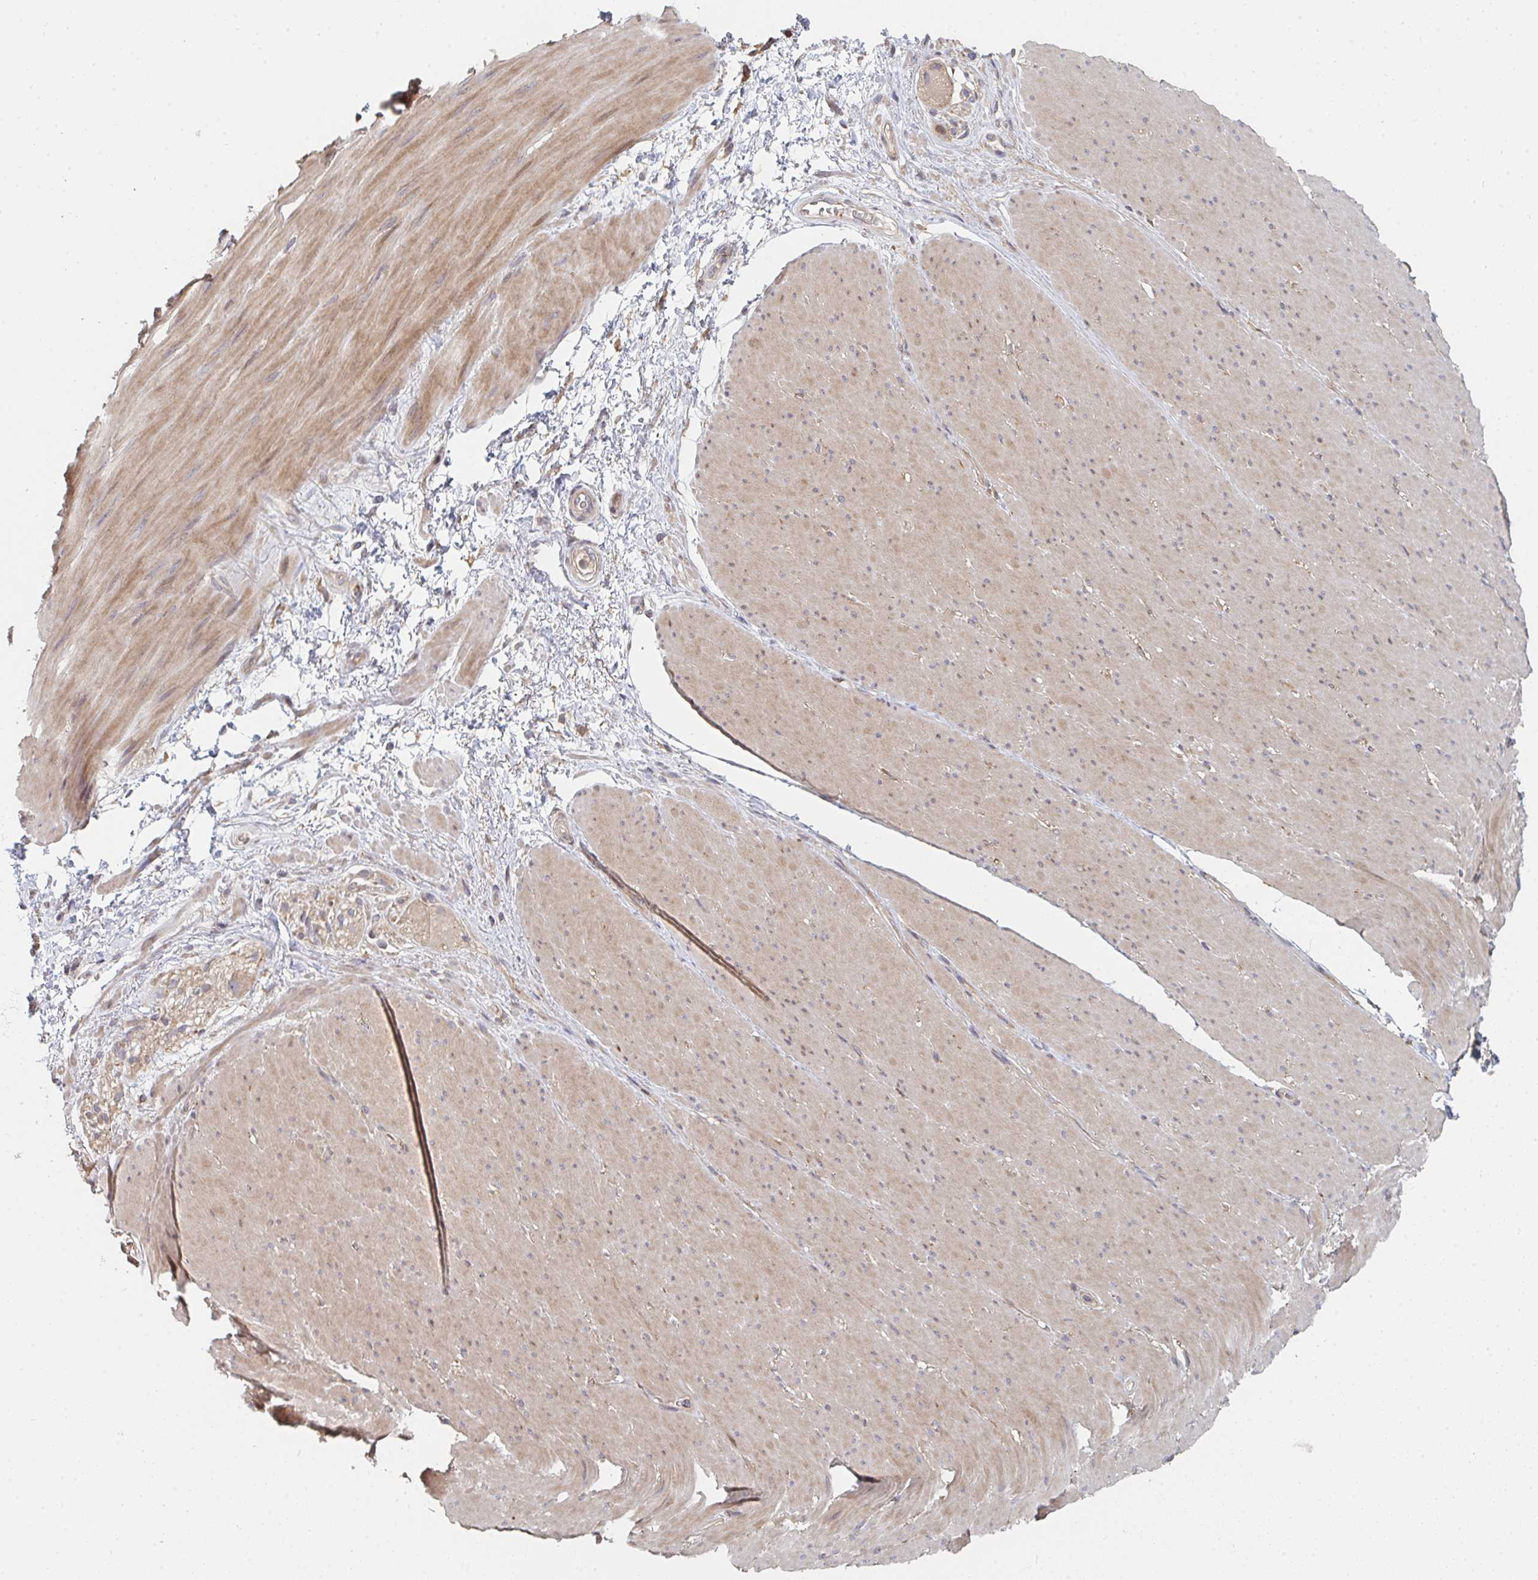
{"staining": {"intensity": "weak", "quantity": ">75%", "location": "cytoplasmic/membranous"}, "tissue": "smooth muscle", "cell_type": "Smooth muscle cells", "image_type": "normal", "snomed": [{"axis": "morphology", "description": "Normal tissue, NOS"}, {"axis": "topography", "description": "Smooth muscle"}, {"axis": "topography", "description": "Rectum"}], "caption": "Immunohistochemical staining of unremarkable smooth muscle exhibits low levels of weak cytoplasmic/membranous staining in approximately >75% of smooth muscle cells.", "gene": "PTEN", "patient": {"sex": "male", "age": 53}}